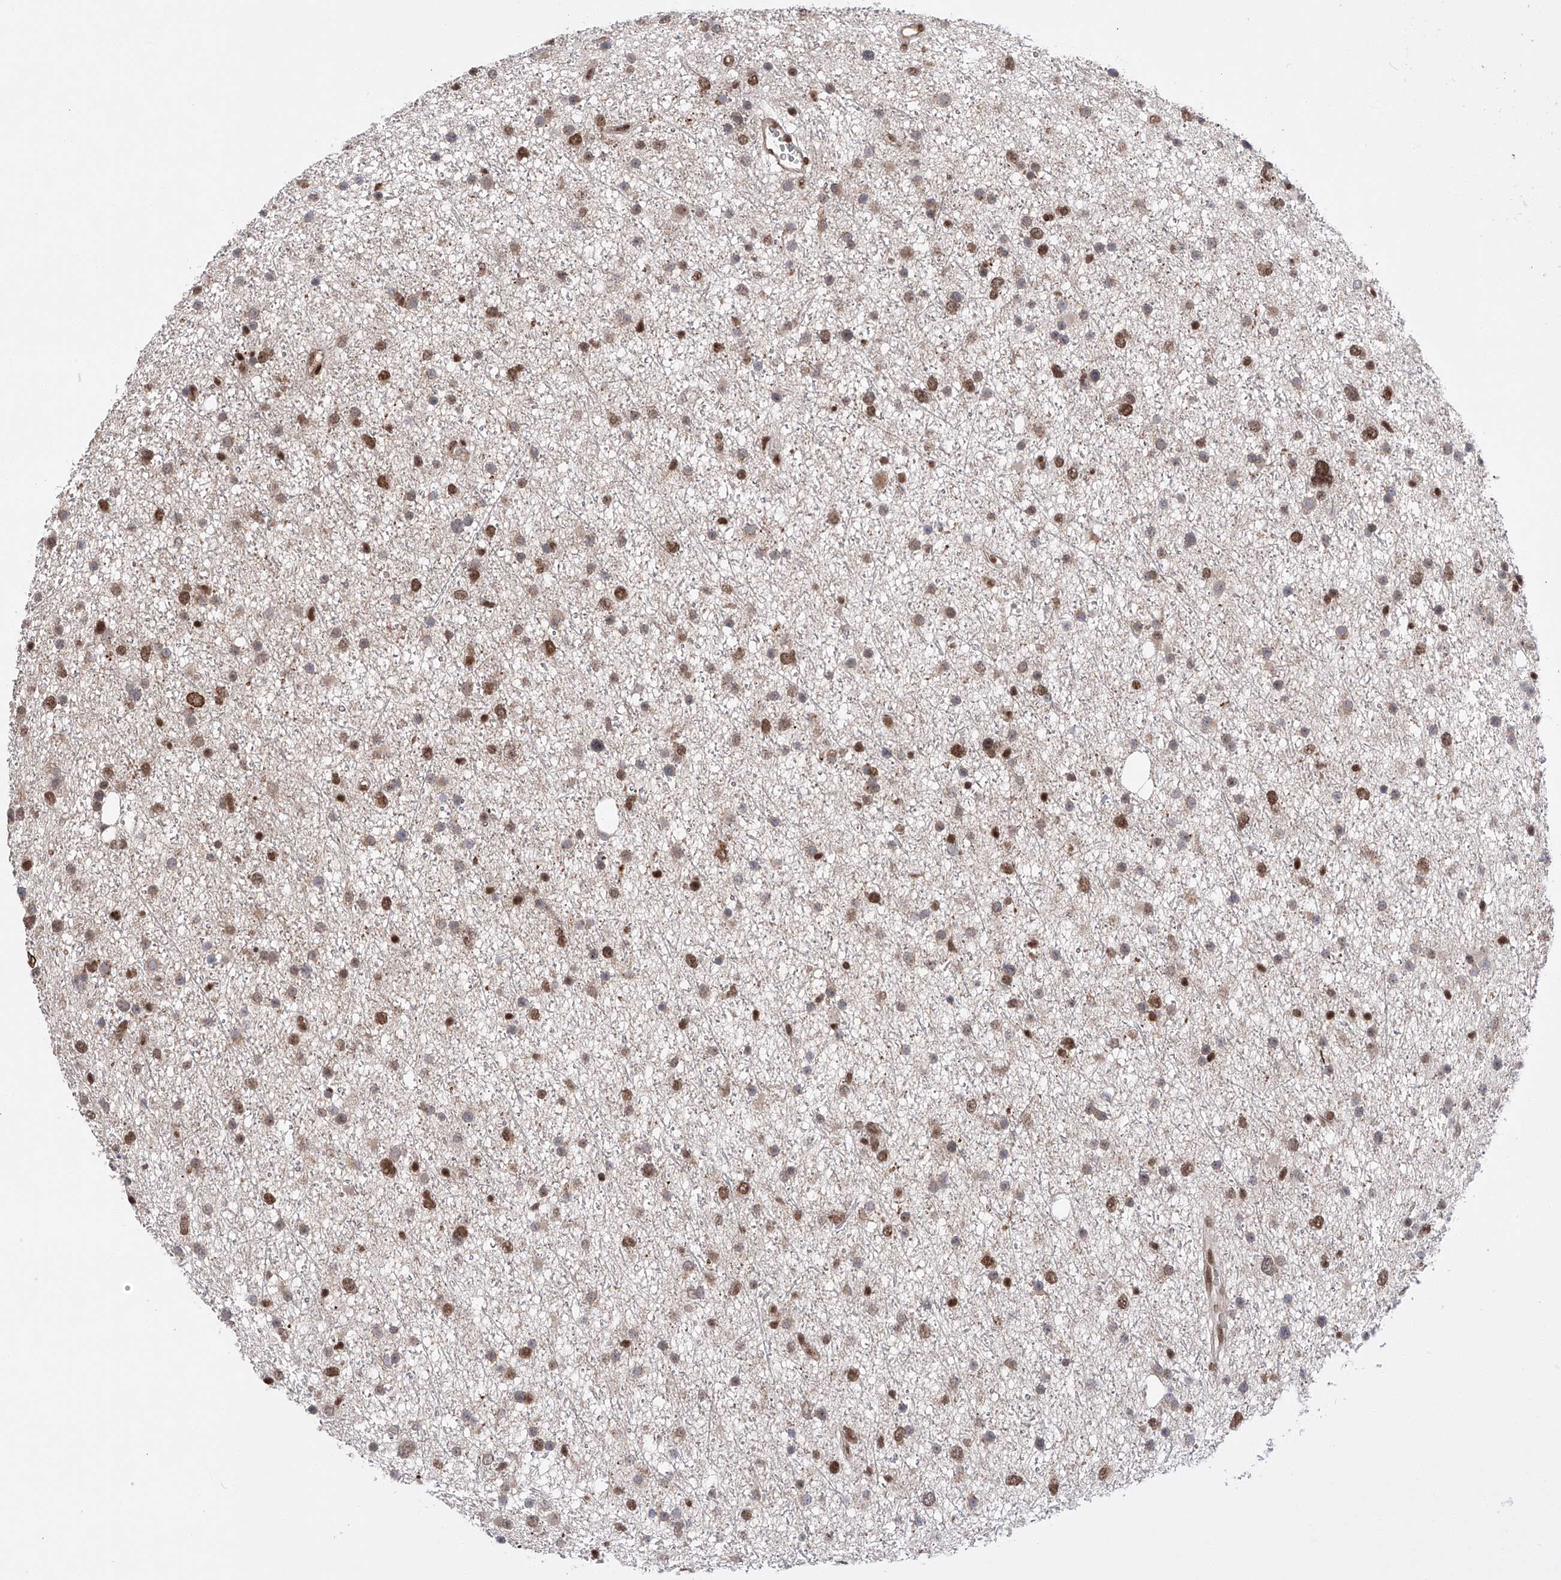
{"staining": {"intensity": "moderate", "quantity": ">75%", "location": "nuclear"}, "tissue": "glioma", "cell_type": "Tumor cells", "image_type": "cancer", "snomed": [{"axis": "morphology", "description": "Glioma, malignant, Low grade"}, {"axis": "topography", "description": "Cerebral cortex"}], "caption": "Protein expression analysis of human malignant low-grade glioma reveals moderate nuclear expression in about >75% of tumor cells. The staining is performed using DAB brown chromogen to label protein expression. The nuclei are counter-stained blue using hematoxylin.", "gene": "ZNF280D", "patient": {"sex": "female", "age": 39}}